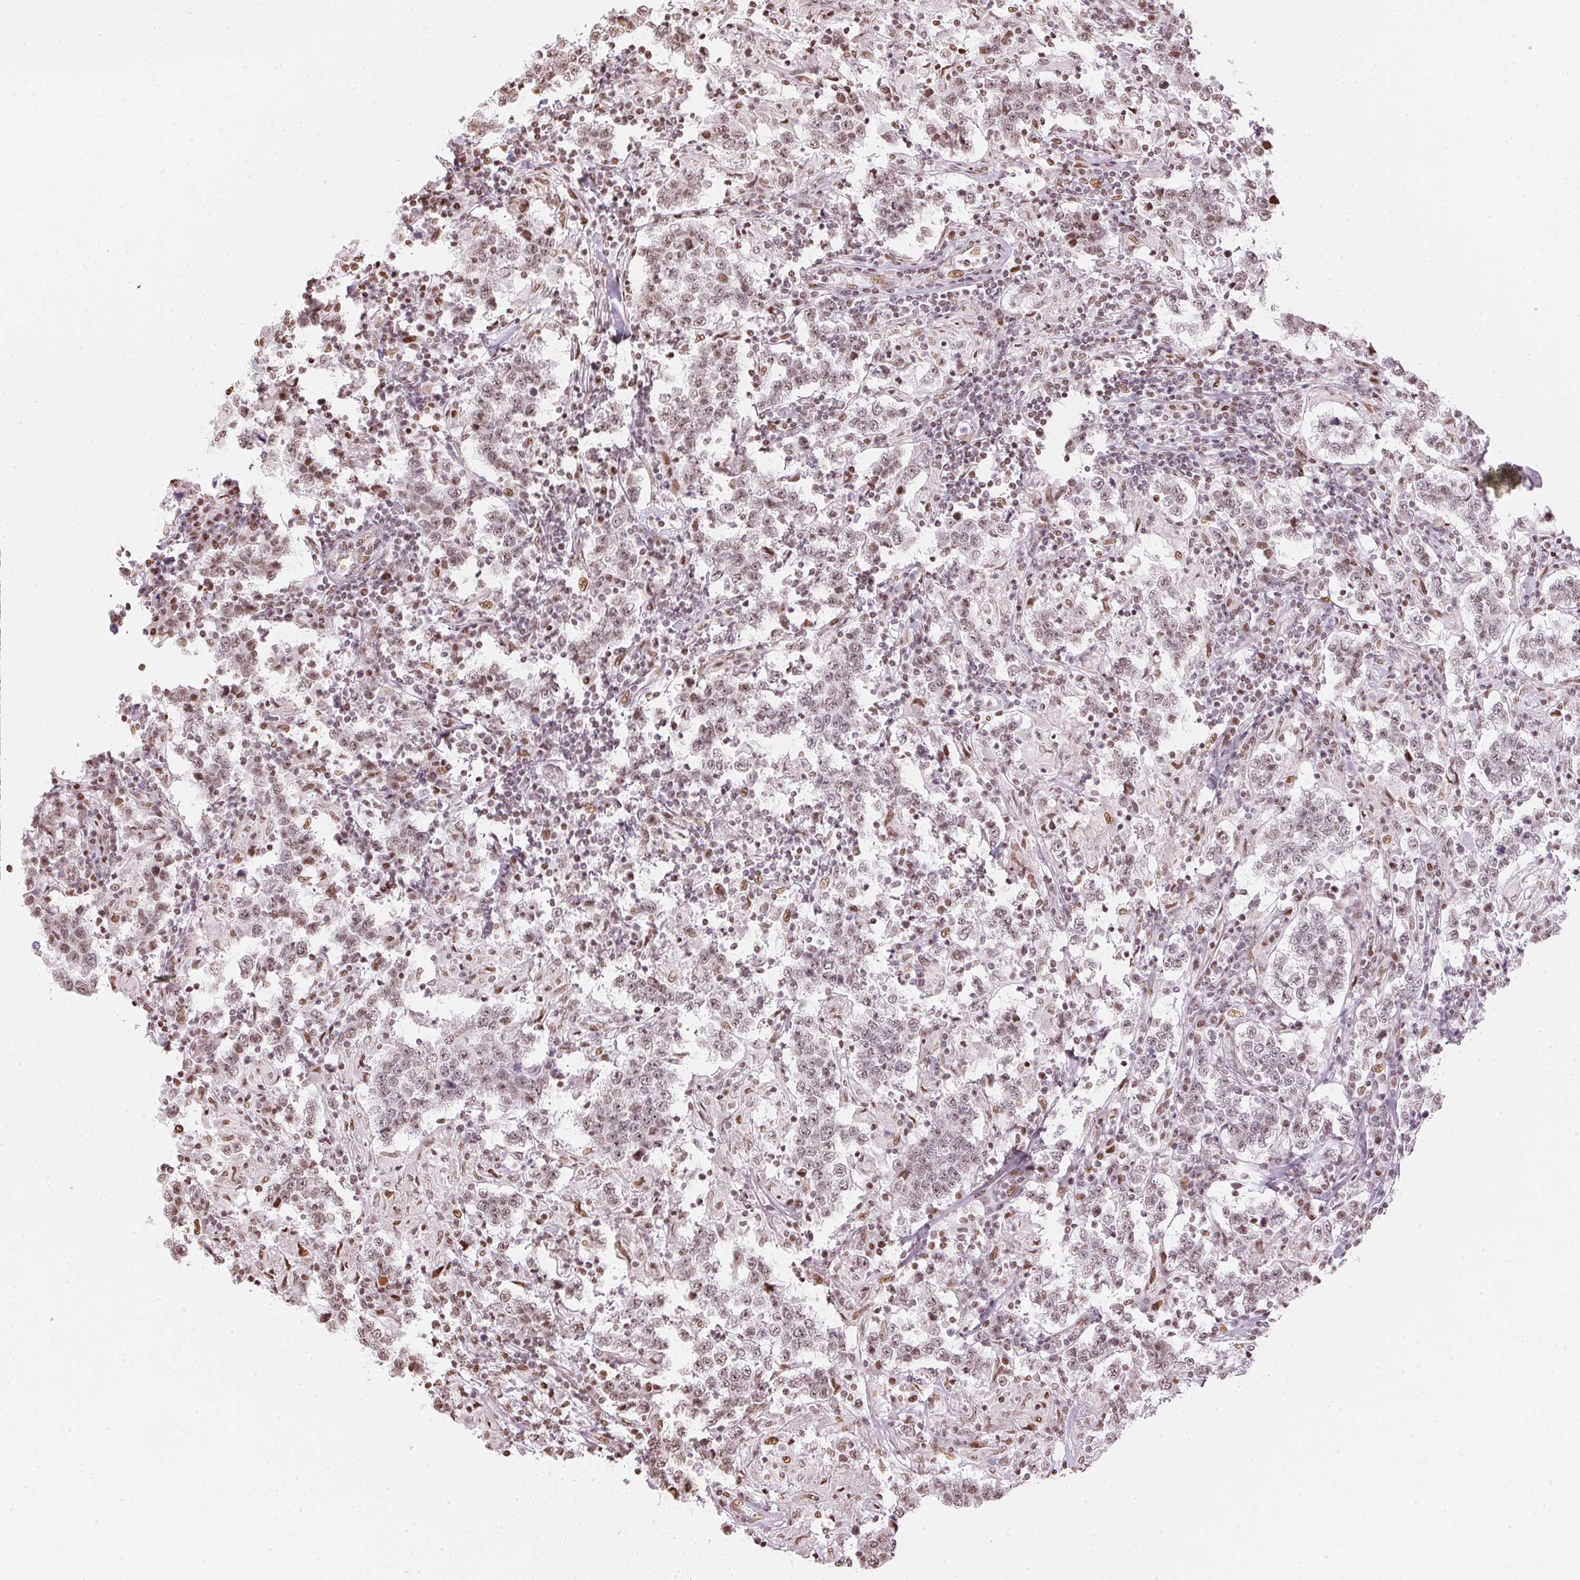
{"staining": {"intensity": "weak", "quantity": "25%-75%", "location": "nuclear"}, "tissue": "testis cancer", "cell_type": "Tumor cells", "image_type": "cancer", "snomed": [{"axis": "morphology", "description": "Seminoma, NOS"}, {"axis": "morphology", "description": "Carcinoma, Embryonal, NOS"}, {"axis": "topography", "description": "Testis"}], "caption": "Protein expression by immunohistochemistry exhibits weak nuclear staining in about 25%-75% of tumor cells in testis cancer.", "gene": "KAT6A", "patient": {"sex": "male", "age": 41}}